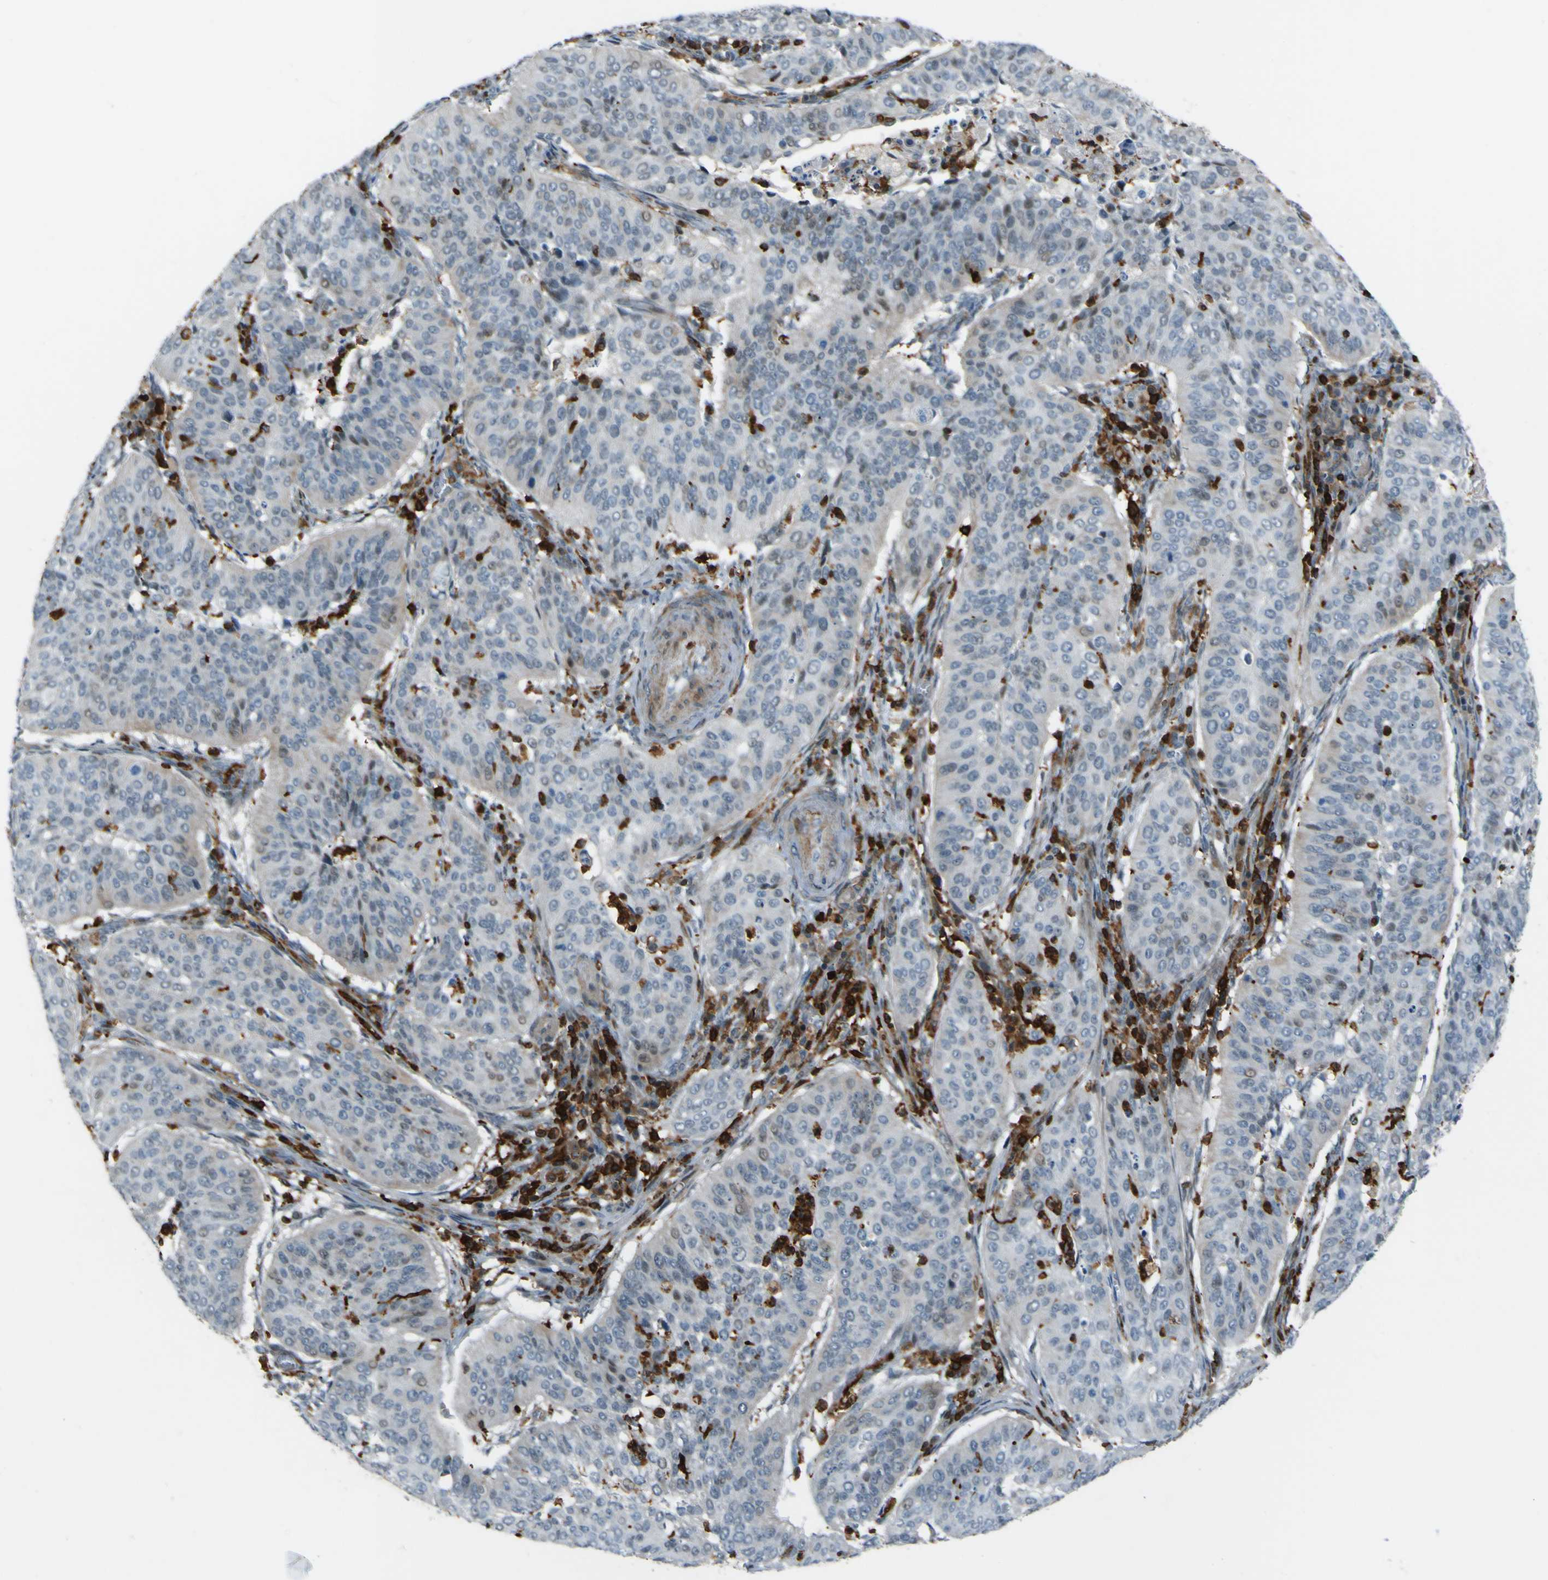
{"staining": {"intensity": "negative", "quantity": "none", "location": "none"}, "tissue": "cervical cancer", "cell_type": "Tumor cells", "image_type": "cancer", "snomed": [{"axis": "morphology", "description": "Normal tissue, NOS"}, {"axis": "morphology", "description": "Squamous cell carcinoma, NOS"}, {"axis": "topography", "description": "Cervix"}], "caption": "There is no significant expression in tumor cells of cervical cancer (squamous cell carcinoma).", "gene": "PCDHB5", "patient": {"sex": "female", "age": 39}}